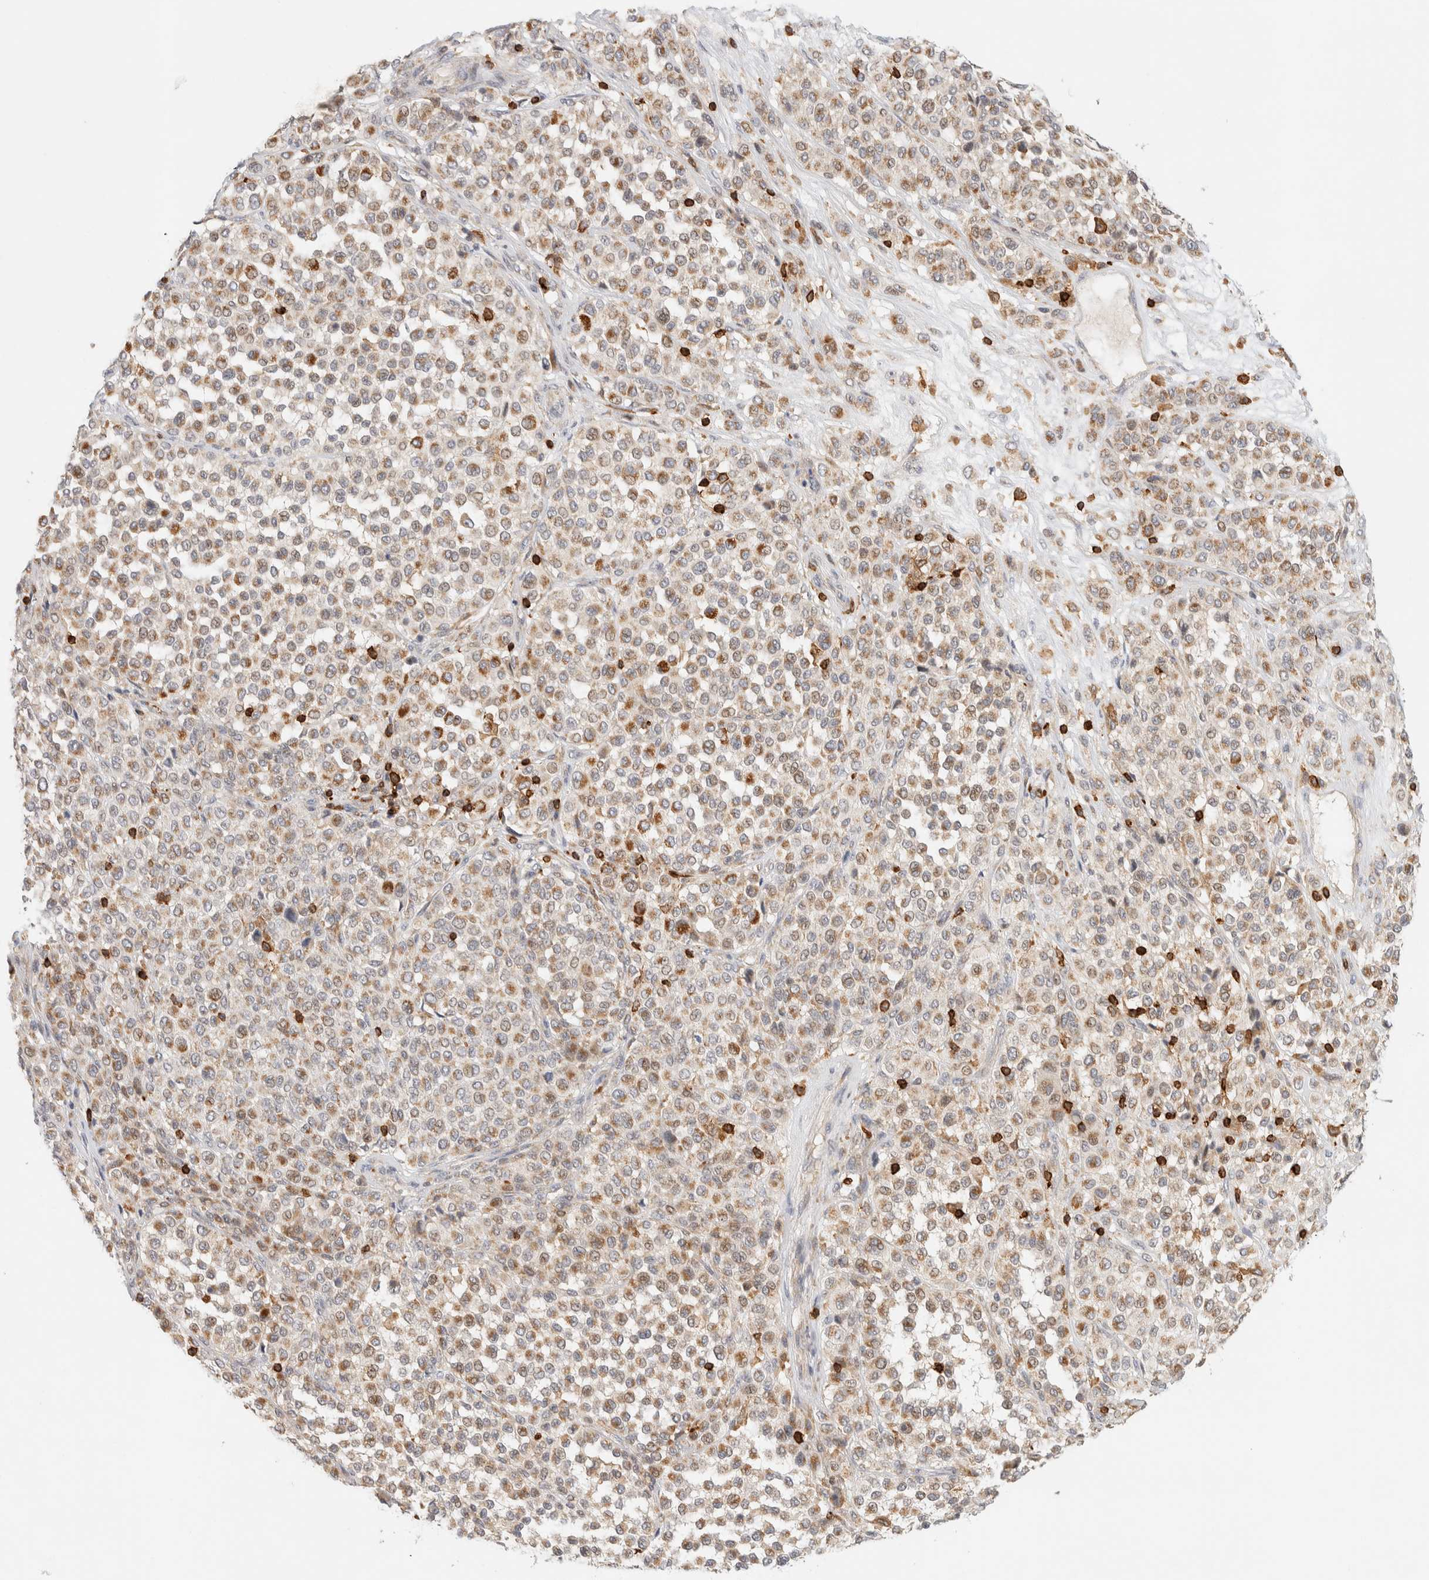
{"staining": {"intensity": "moderate", "quantity": ">75%", "location": "cytoplasmic/membranous"}, "tissue": "melanoma", "cell_type": "Tumor cells", "image_type": "cancer", "snomed": [{"axis": "morphology", "description": "Malignant melanoma, Metastatic site"}, {"axis": "topography", "description": "Pancreas"}], "caption": "A brown stain highlights moderate cytoplasmic/membranous expression of a protein in malignant melanoma (metastatic site) tumor cells. The staining was performed using DAB, with brown indicating positive protein expression. Nuclei are stained blue with hematoxylin.", "gene": "RUNDC1", "patient": {"sex": "female", "age": 30}}